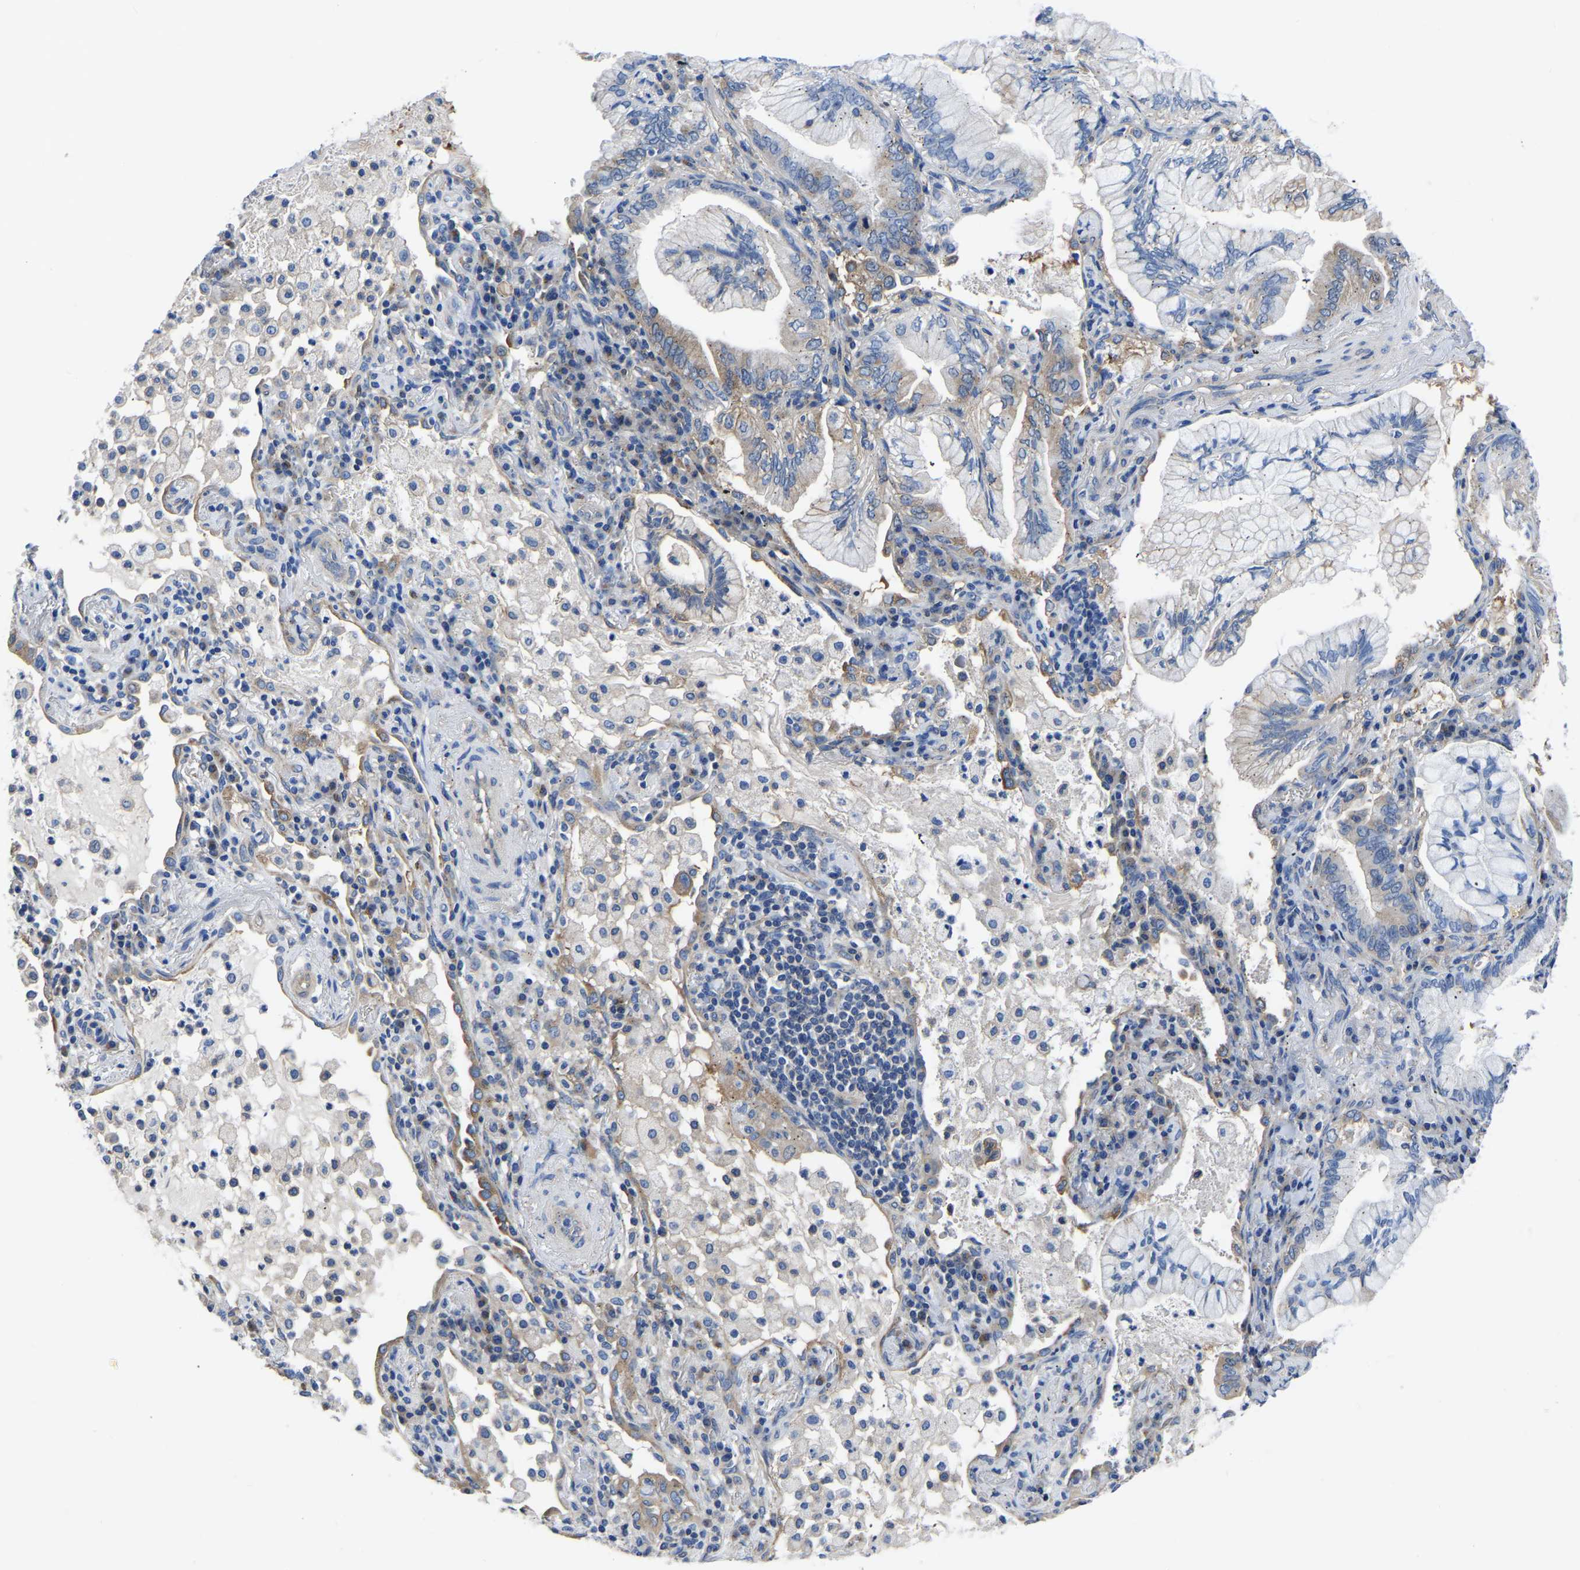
{"staining": {"intensity": "moderate", "quantity": "<25%", "location": "cytoplasmic/membranous"}, "tissue": "lung cancer", "cell_type": "Tumor cells", "image_type": "cancer", "snomed": [{"axis": "morphology", "description": "Adenocarcinoma, NOS"}, {"axis": "topography", "description": "Lung"}], "caption": "IHC of human lung adenocarcinoma displays low levels of moderate cytoplasmic/membranous staining in approximately <25% of tumor cells. The protein of interest is stained brown, and the nuclei are stained in blue (DAB (3,3'-diaminobenzidine) IHC with brightfield microscopy, high magnification).", "gene": "TFG", "patient": {"sex": "female", "age": 70}}